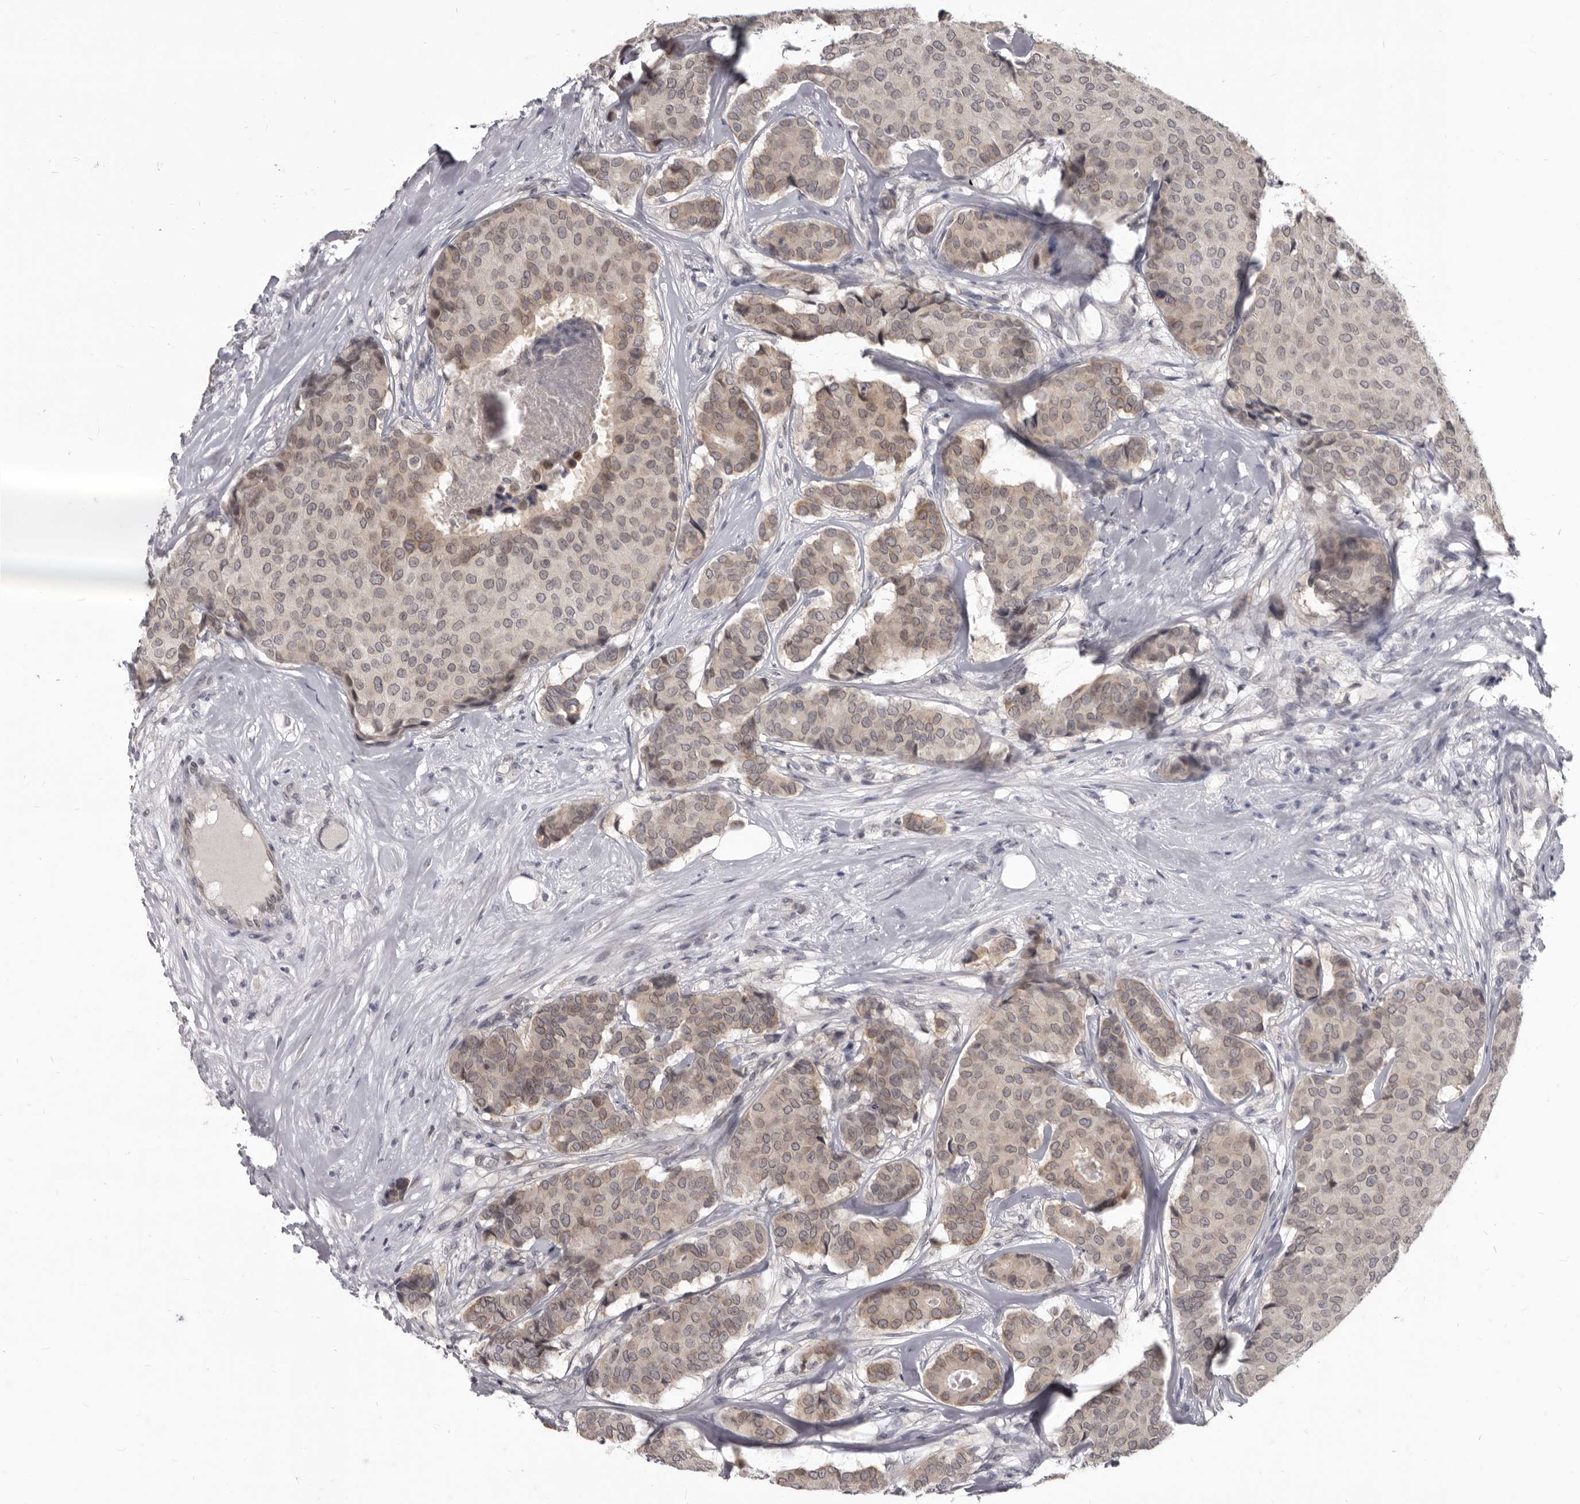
{"staining": {"intensity": "weak", "quantity": ">75%", "location": "cytoplasmic/membranous,nuclear"}, "tissue": "breast cancer", "cell_type": "Tumor cells", "image_type": "cancer", "snomed": [{"axis": "morphology", "description": "Duct carcinoma"}, {"axis": "topography", "description": "Breast"}], "caption": "This micrograph reveals breast intraductal carcinoma stained with immunohistochemistry (IHC) to label a protein in brown. The cytoplasmic/membranous and nuclear of tumor cells show weak positivity for the protein. Nuclei are counter-stained blue.", "gene": "SULT1E1", "patient": {"sex": "female", "age": 75}}